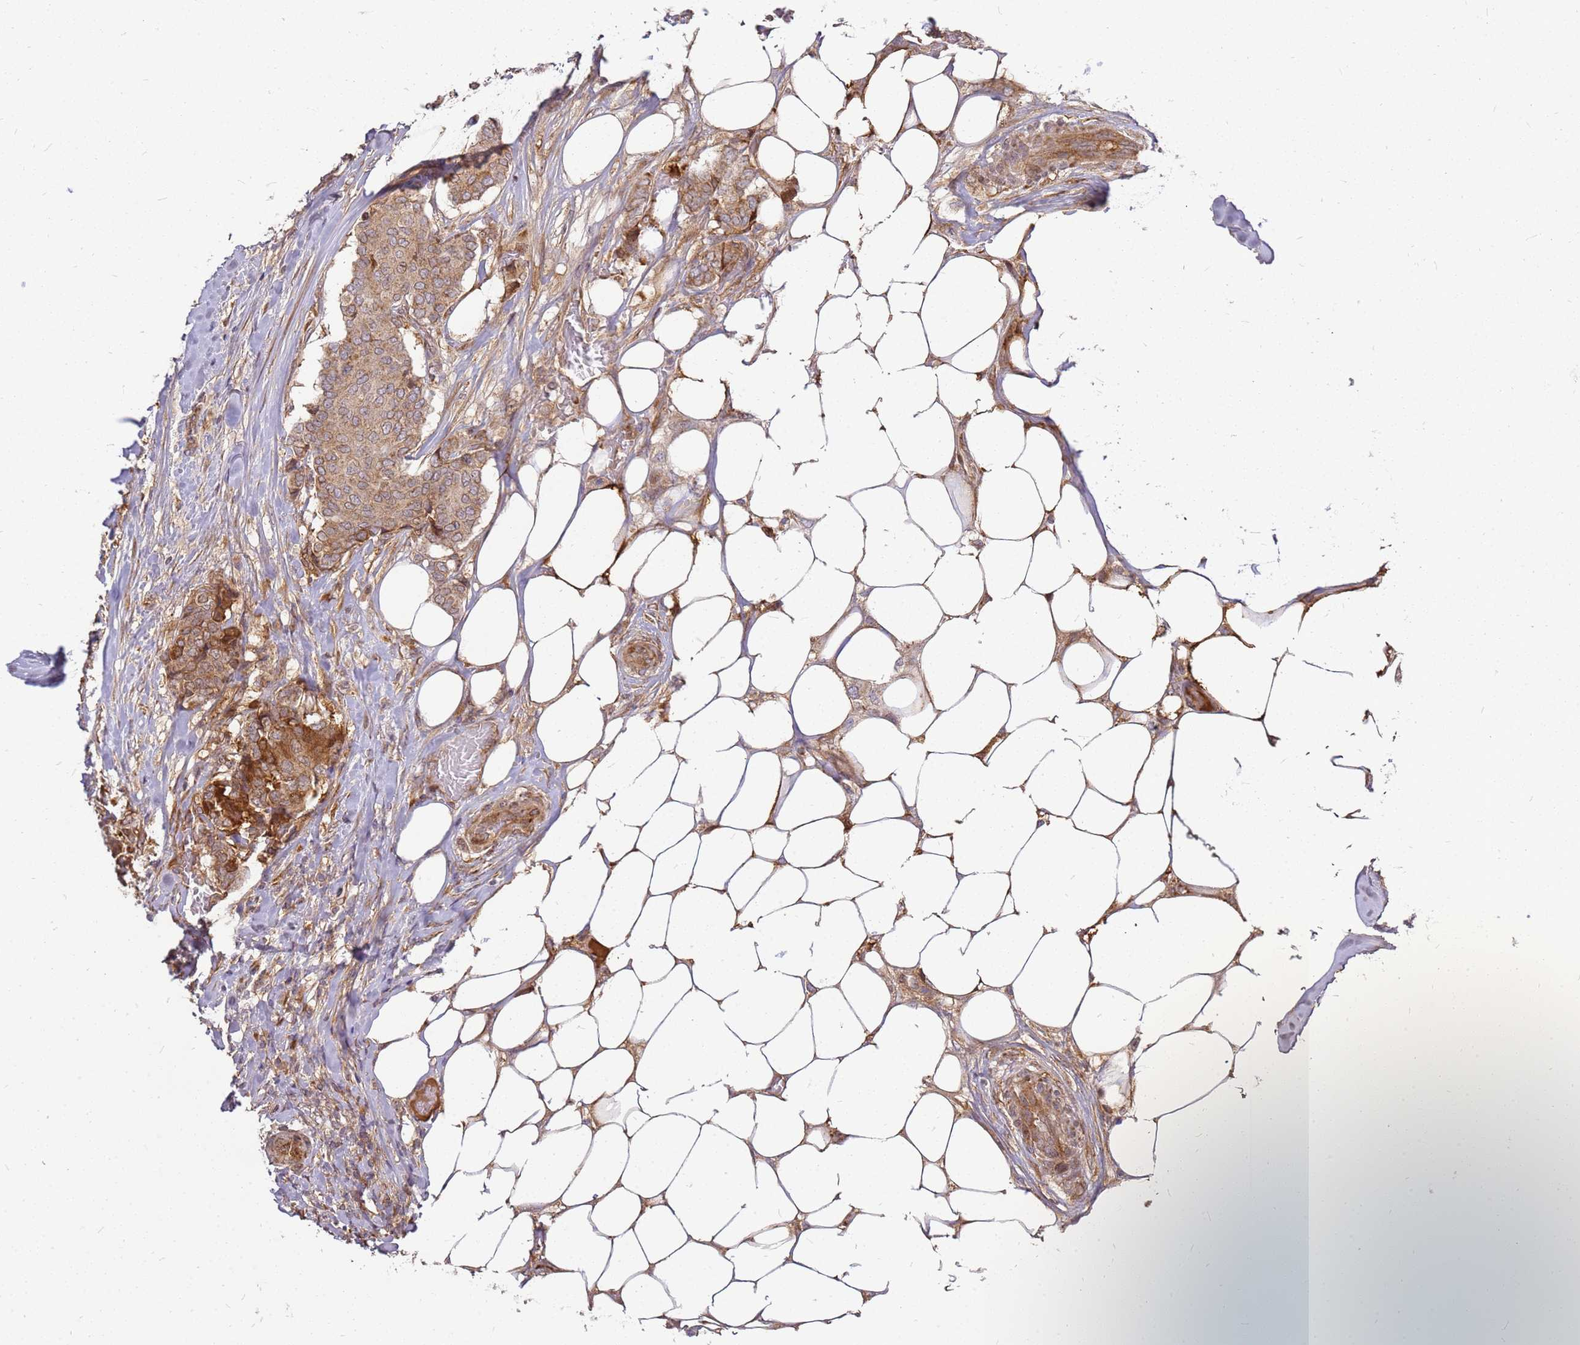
{"staining": {"intensity": "moderate", "quantity": ">75%", "location": "cytoplasmic/membranous"}, "tissue": "breast cancer", "cell_type": "Tumor cells", "image_type": "cancer", "snomed": [{"axis": "morphology", "description": "Duct carcinoma"}, {"axis": "topography", "description": "Breast"}], "caption": "There is medium levels of moderate cytoplasmic/membranous positivity in tumor cells of breast cancer, as demonstrated by immunohistochemical staining (brown color).", "gene": "CCDC159", "patient": {"sex": "female", "age": 75}}